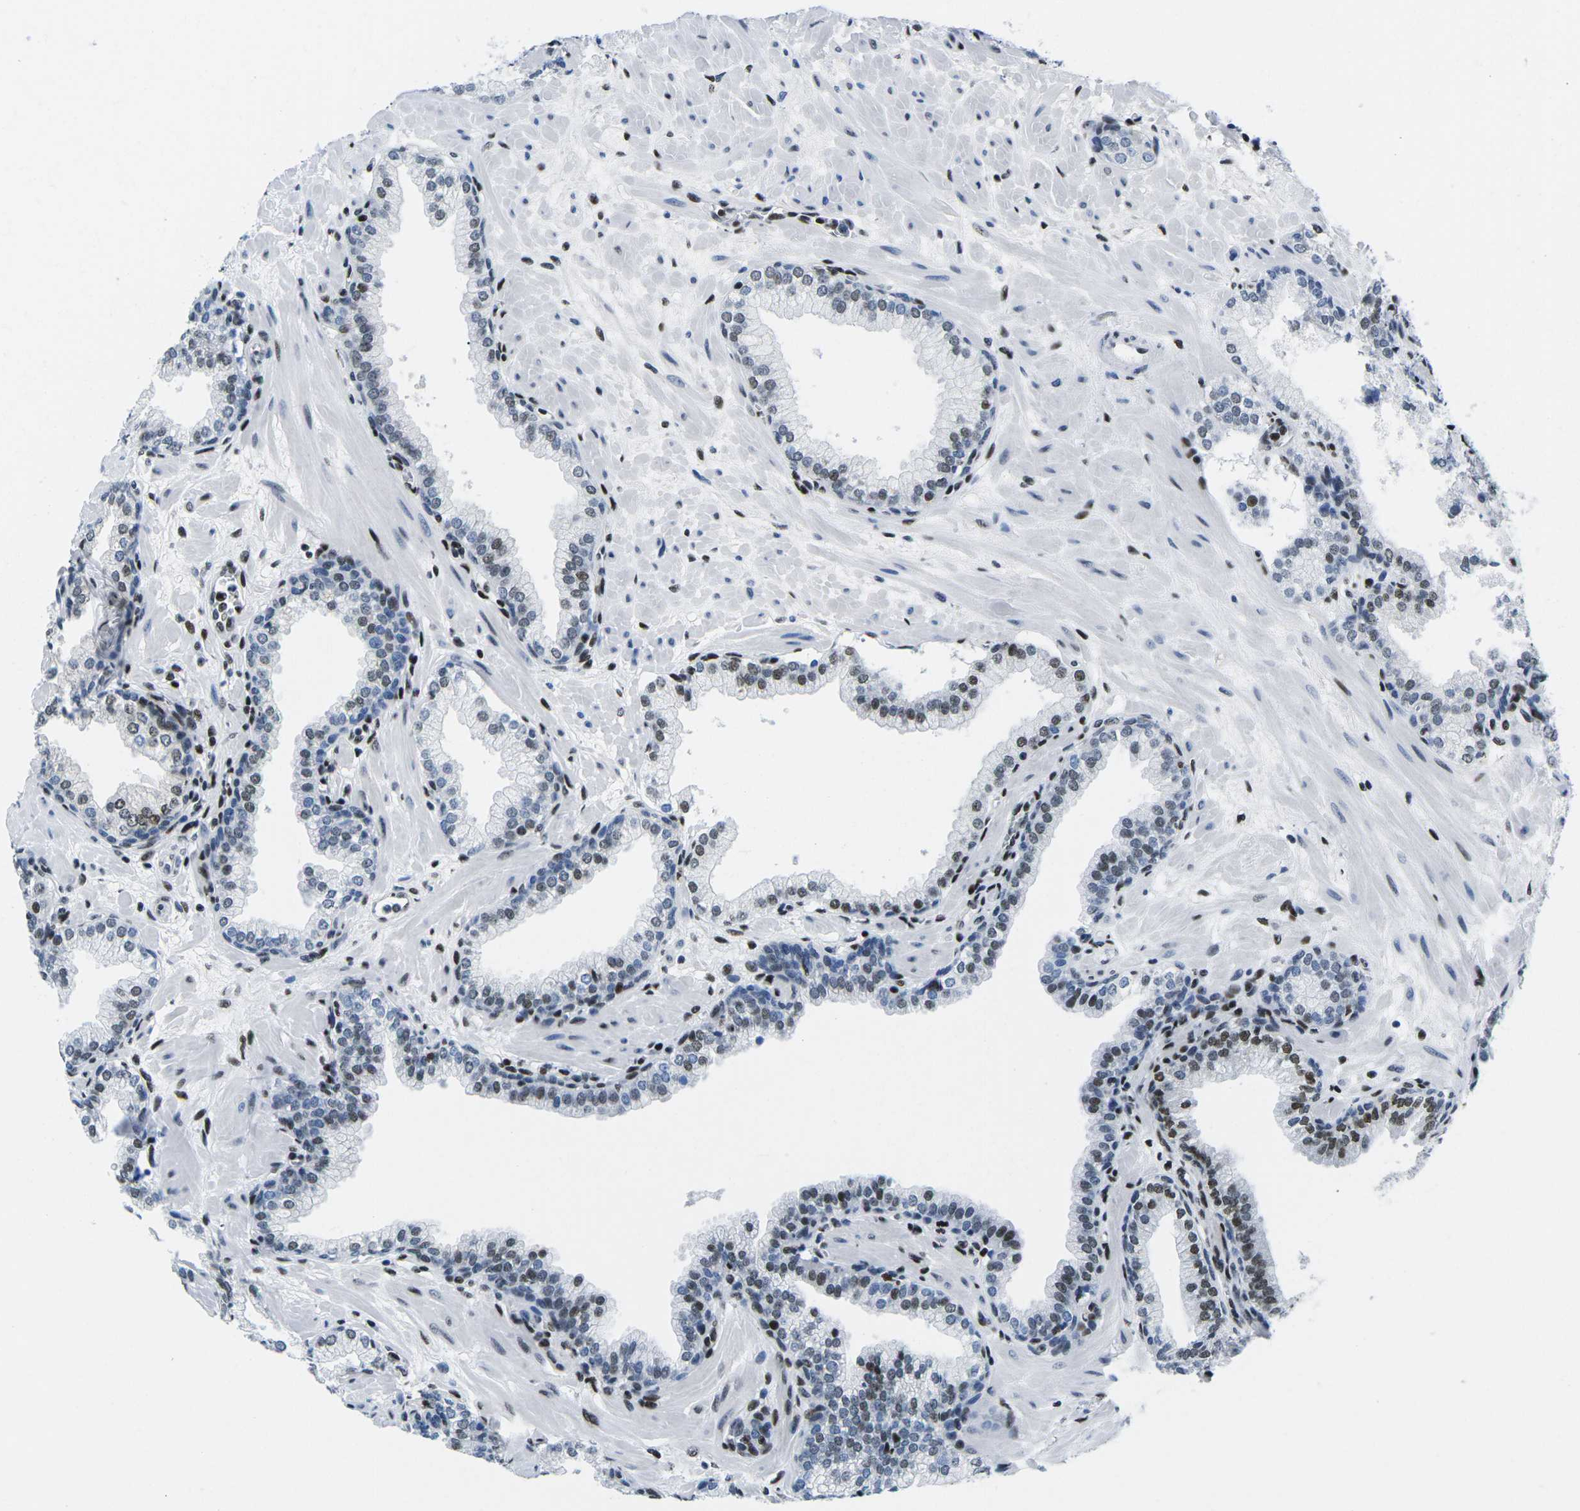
{"staining": {"intensity": "strong", "quantity": "25%-75%", "location": "nuclear"}, "tissue": "prostate", "cell_type": "Glandular cells", "image_type": "normal", "snomed": [{"axis": "morphology", "description": "Normal tissue, NOS"}, {"axis": "morphology", "description": "Urothelial carcinoma, Low grade"}, {"axis": "topography", "description": "Urinary bladder"}, {"axis": "topography", "description": "Prostate"}], "caption": "Glandular cells show strong nuclear positivity in approximately 25%-75% of cells in normal prostate. The staining was performed using DAB to visualize the protein expression in brown, while the nuclei were stained in blue with hematoxylin (Magnification: 20x).", "gene": "ATF1", "patient": {"sex": "male", "age": 60}}